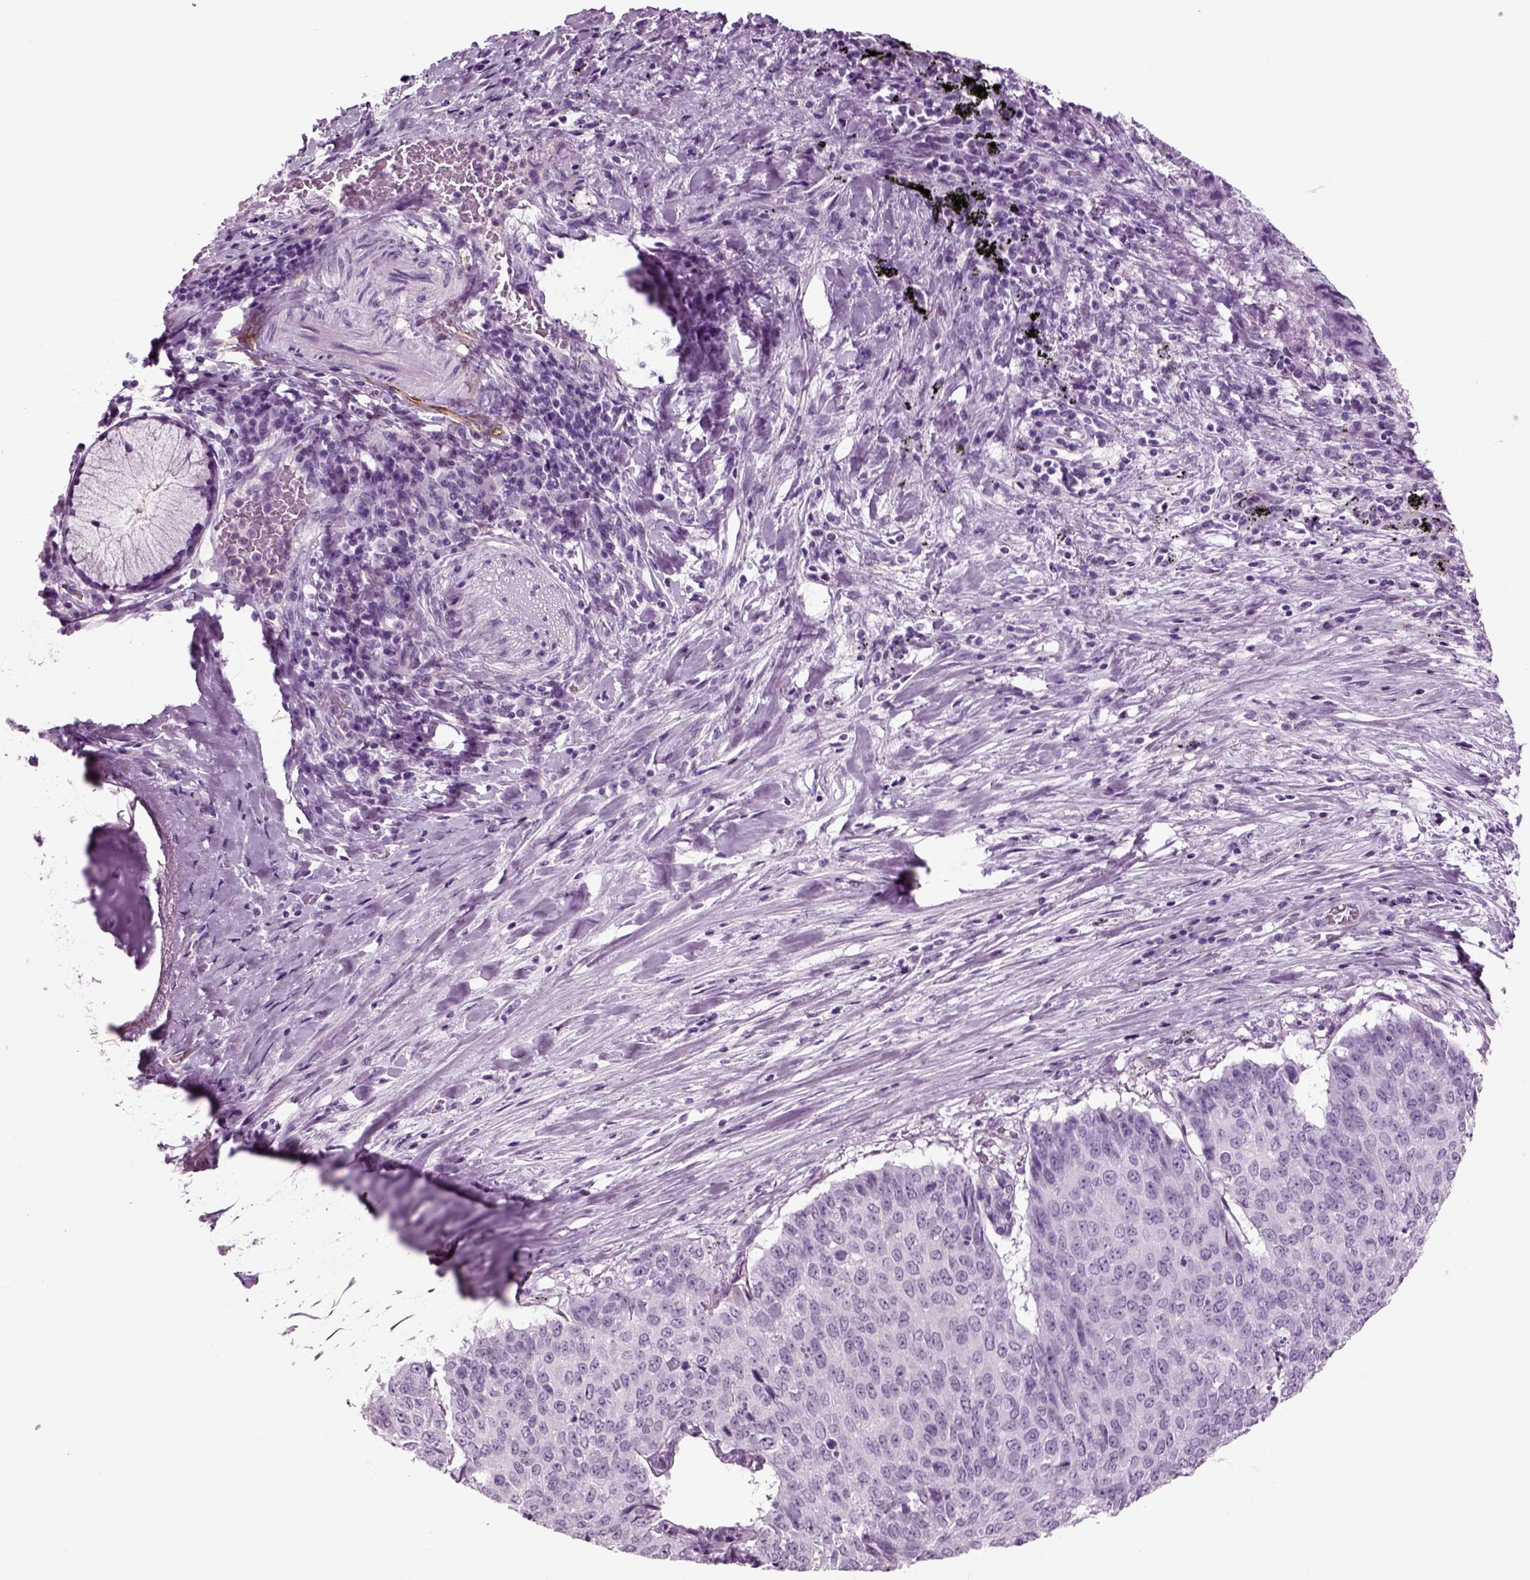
{"staining": {"intensity": "negative", "quantity": "none", "location": "none"}, "tissue": "lung cancer", "cell_type": "Tumor cells", "image_type": "cancer", "snomed": [{"axis": "morphology", "description": "Normal tissue, NOS"}, {"axis": "morphology", "description": "Squamous cell carcinoma, NOS"}, {"axis": "topography", "description": "Bronchus"}, {"axis": "topography", "description": "Lung"}], "caption": "This is an immunohistochemistry (IHC) histopathology image of human lung cancer (squamous cell carcinoma). There is no expression in tumor cells.", "gene": "CRABP1", "patient": {"sex": "male", "age": 64}}